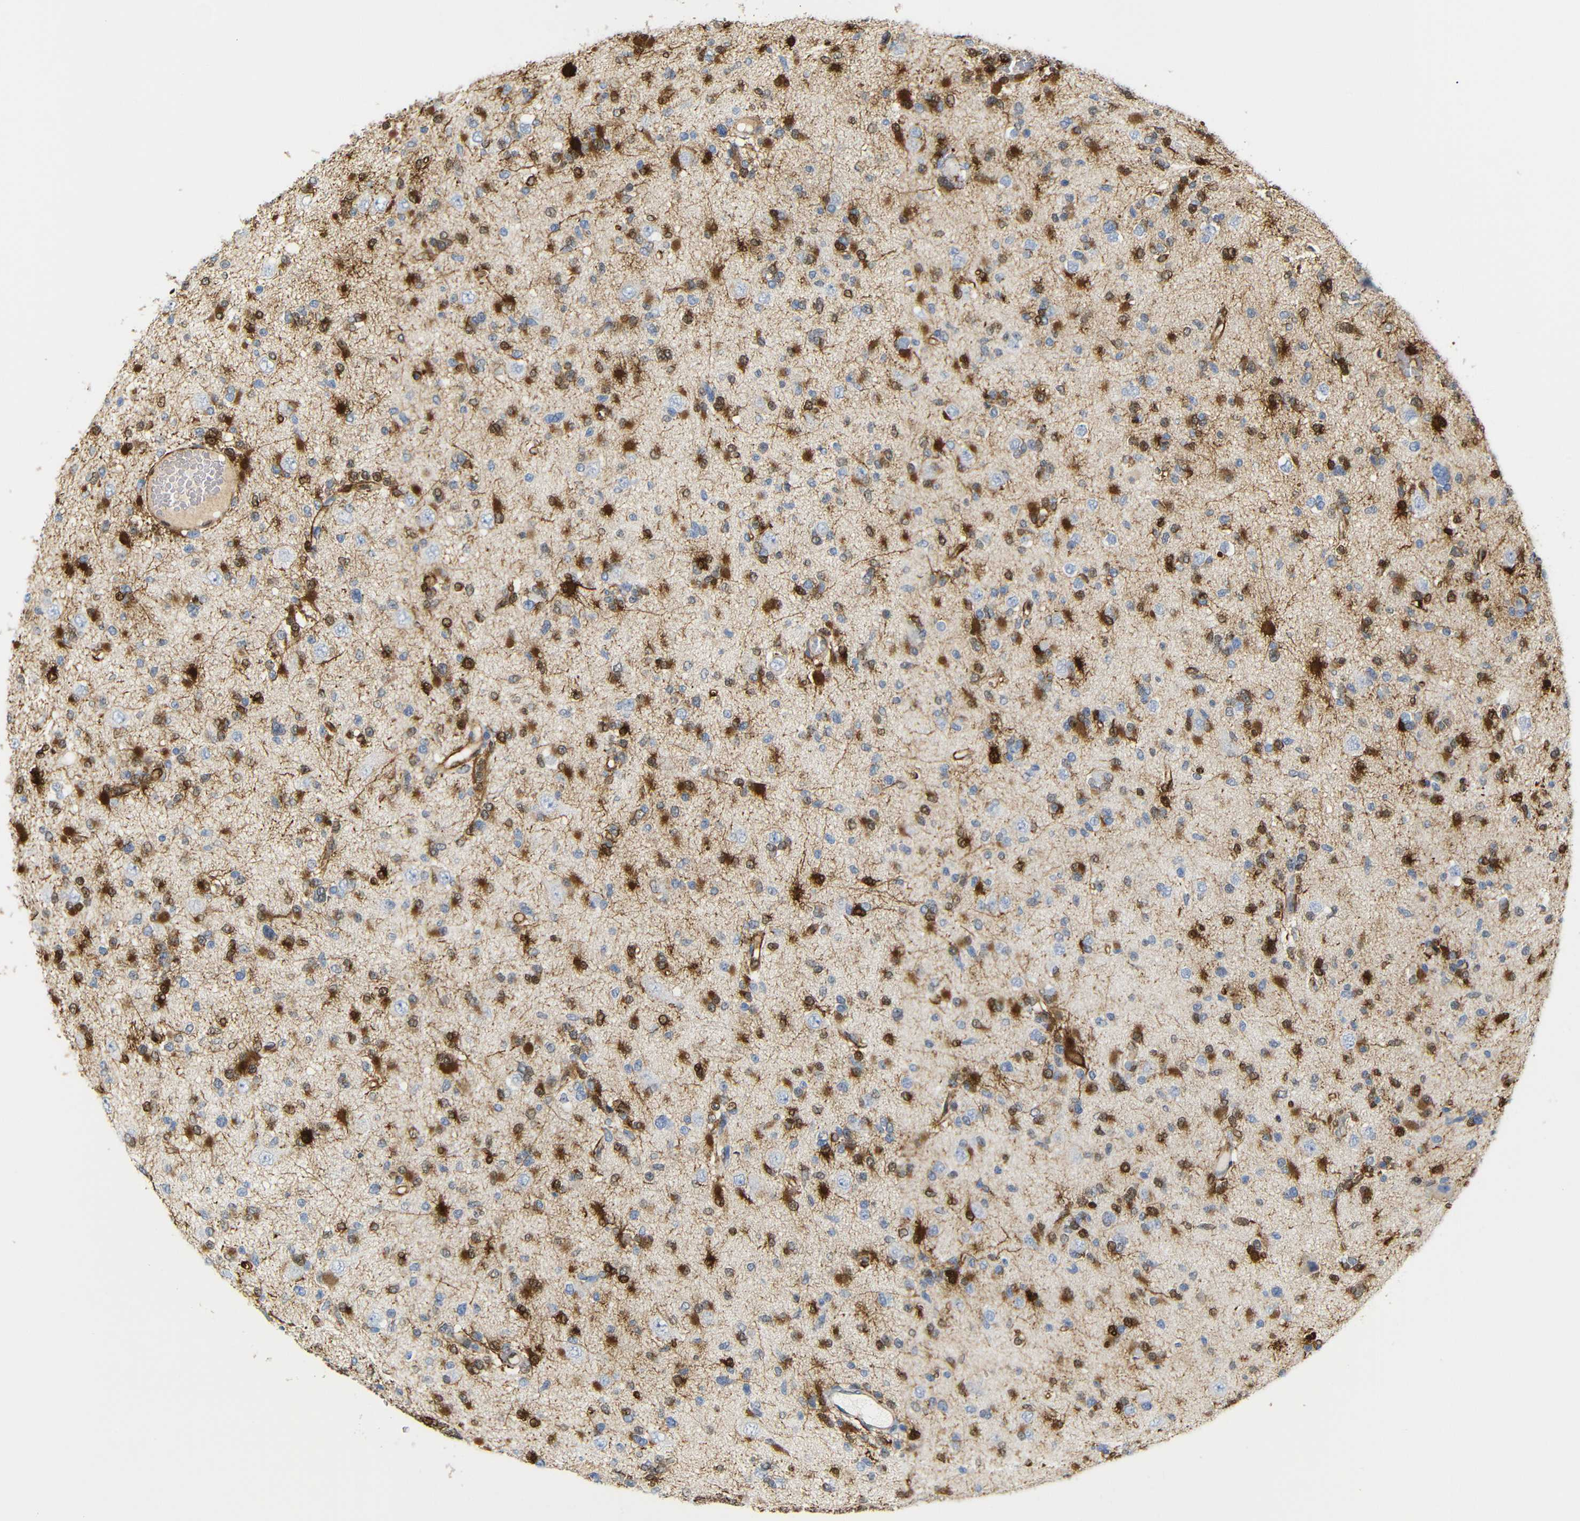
{"staining": {"intensity": "strong", "quantity": "25%-75%", "location": "cytoplasmic/membranous,nuclear"}, "tissue": "glioma", "cell_type": "Tumor cells", "image_type": "cancer", "snomed": [{"axis": "morphology", "description": "Glioma, malignant, Low grade"}, {"axis": "topography", "description": "Brain"}], "caption": "DAB (3,3'-diaminobenzidine) immunohistochemical staining of glioma demonstrates strong cytoplasmic/membranous and nuclear protein positivity in about 25%-75% of tumor cells.", "gene": "MT1A", "patient": {"sex": "female", "age": 22}}